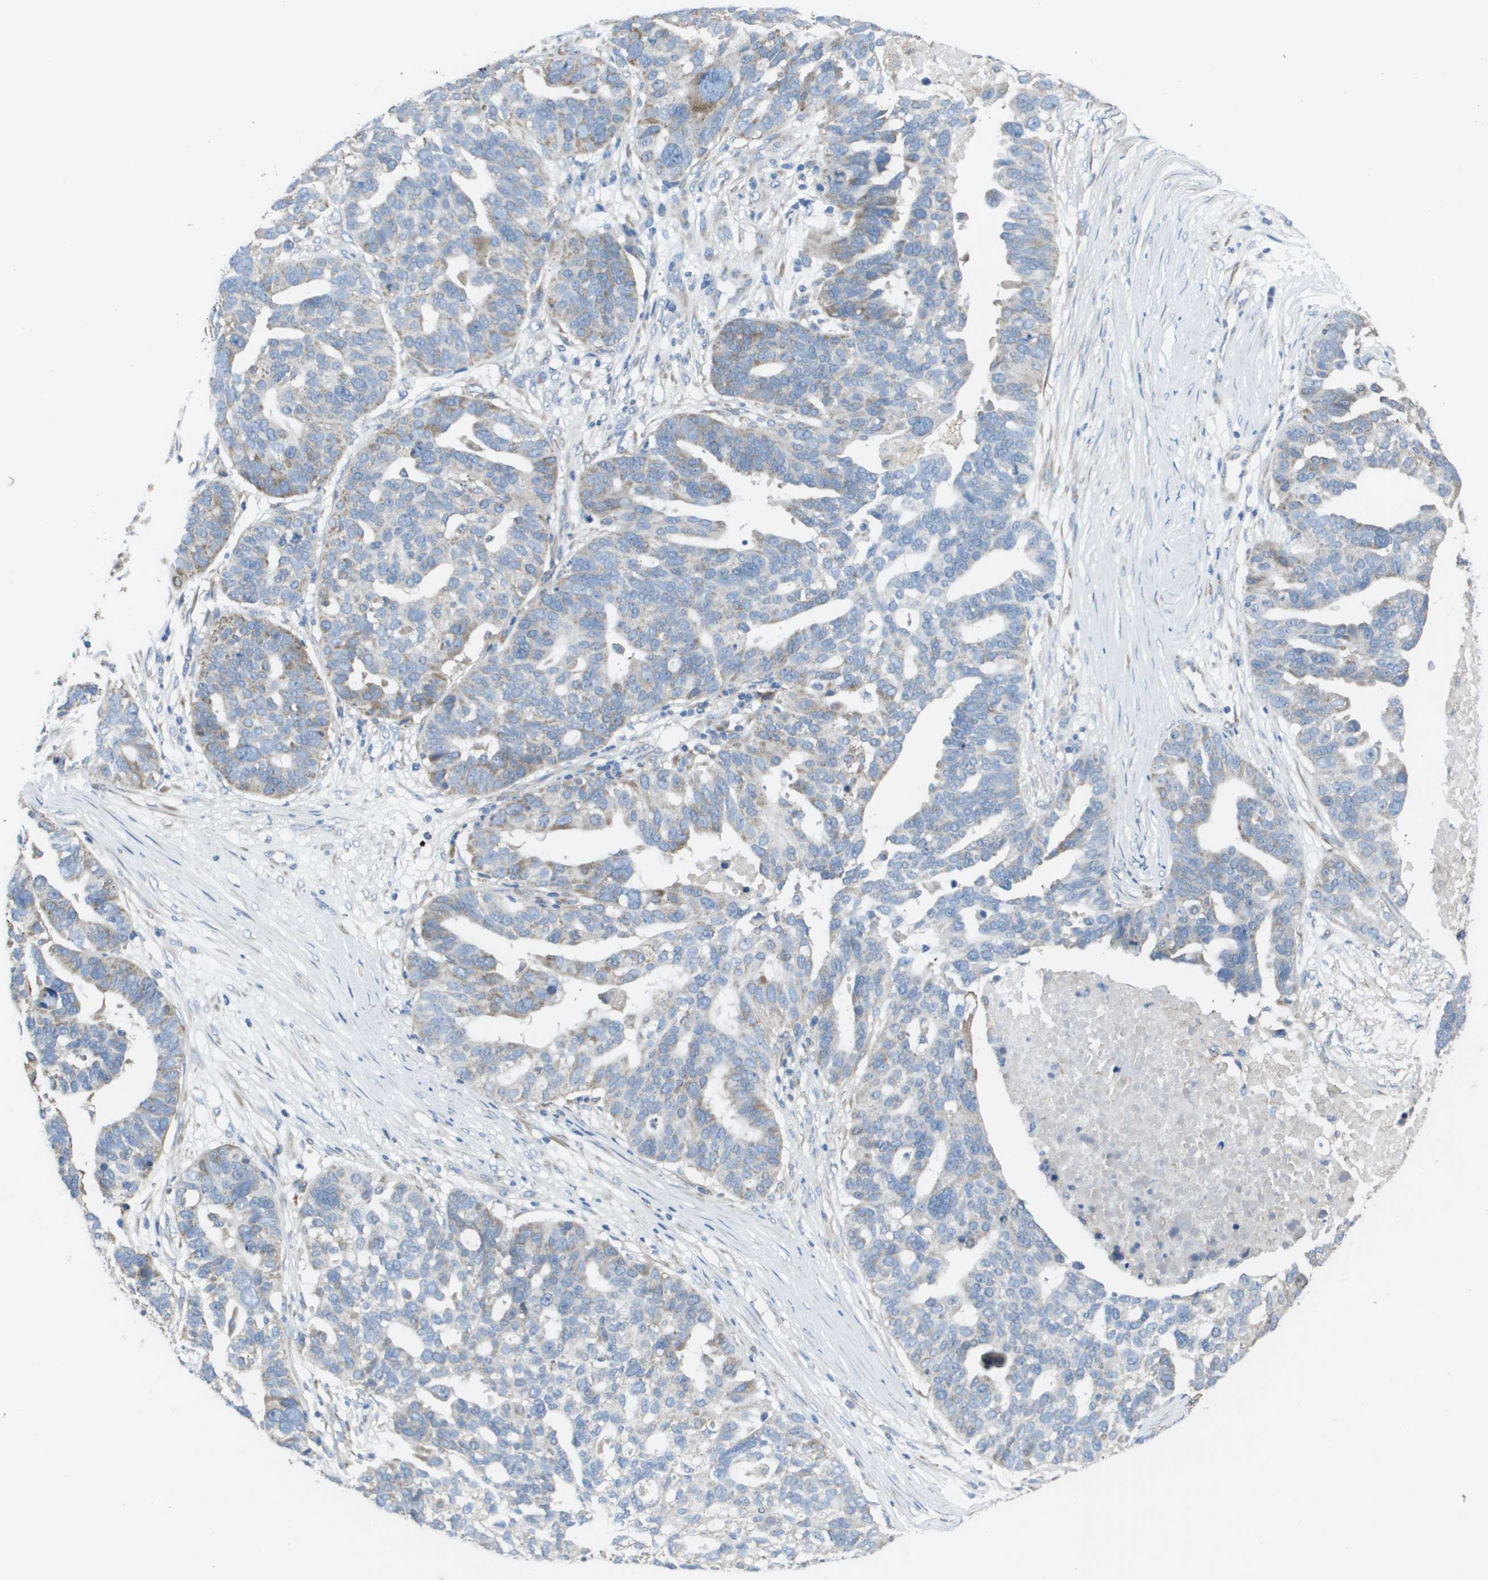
{"staining": {"intensity": "weak", "quantity": "<25%", "location": "cytoplasmic/membranous"}, "tissue": "ovarian cancer", "cell_type": "Tumor cells", "image_type": "cancer", "snomed": [{"axis": "morphology", "description": "Cystadenocarcinoma, serous, NOS"}, {"axis": "topography", "description": "Ovary"}], "caption": "A photomicrograph of human ovarian cancer is negative for staining in tumor cells.", "gene": "CLCN2", "patient": {"sex": "female", "age": 59}}